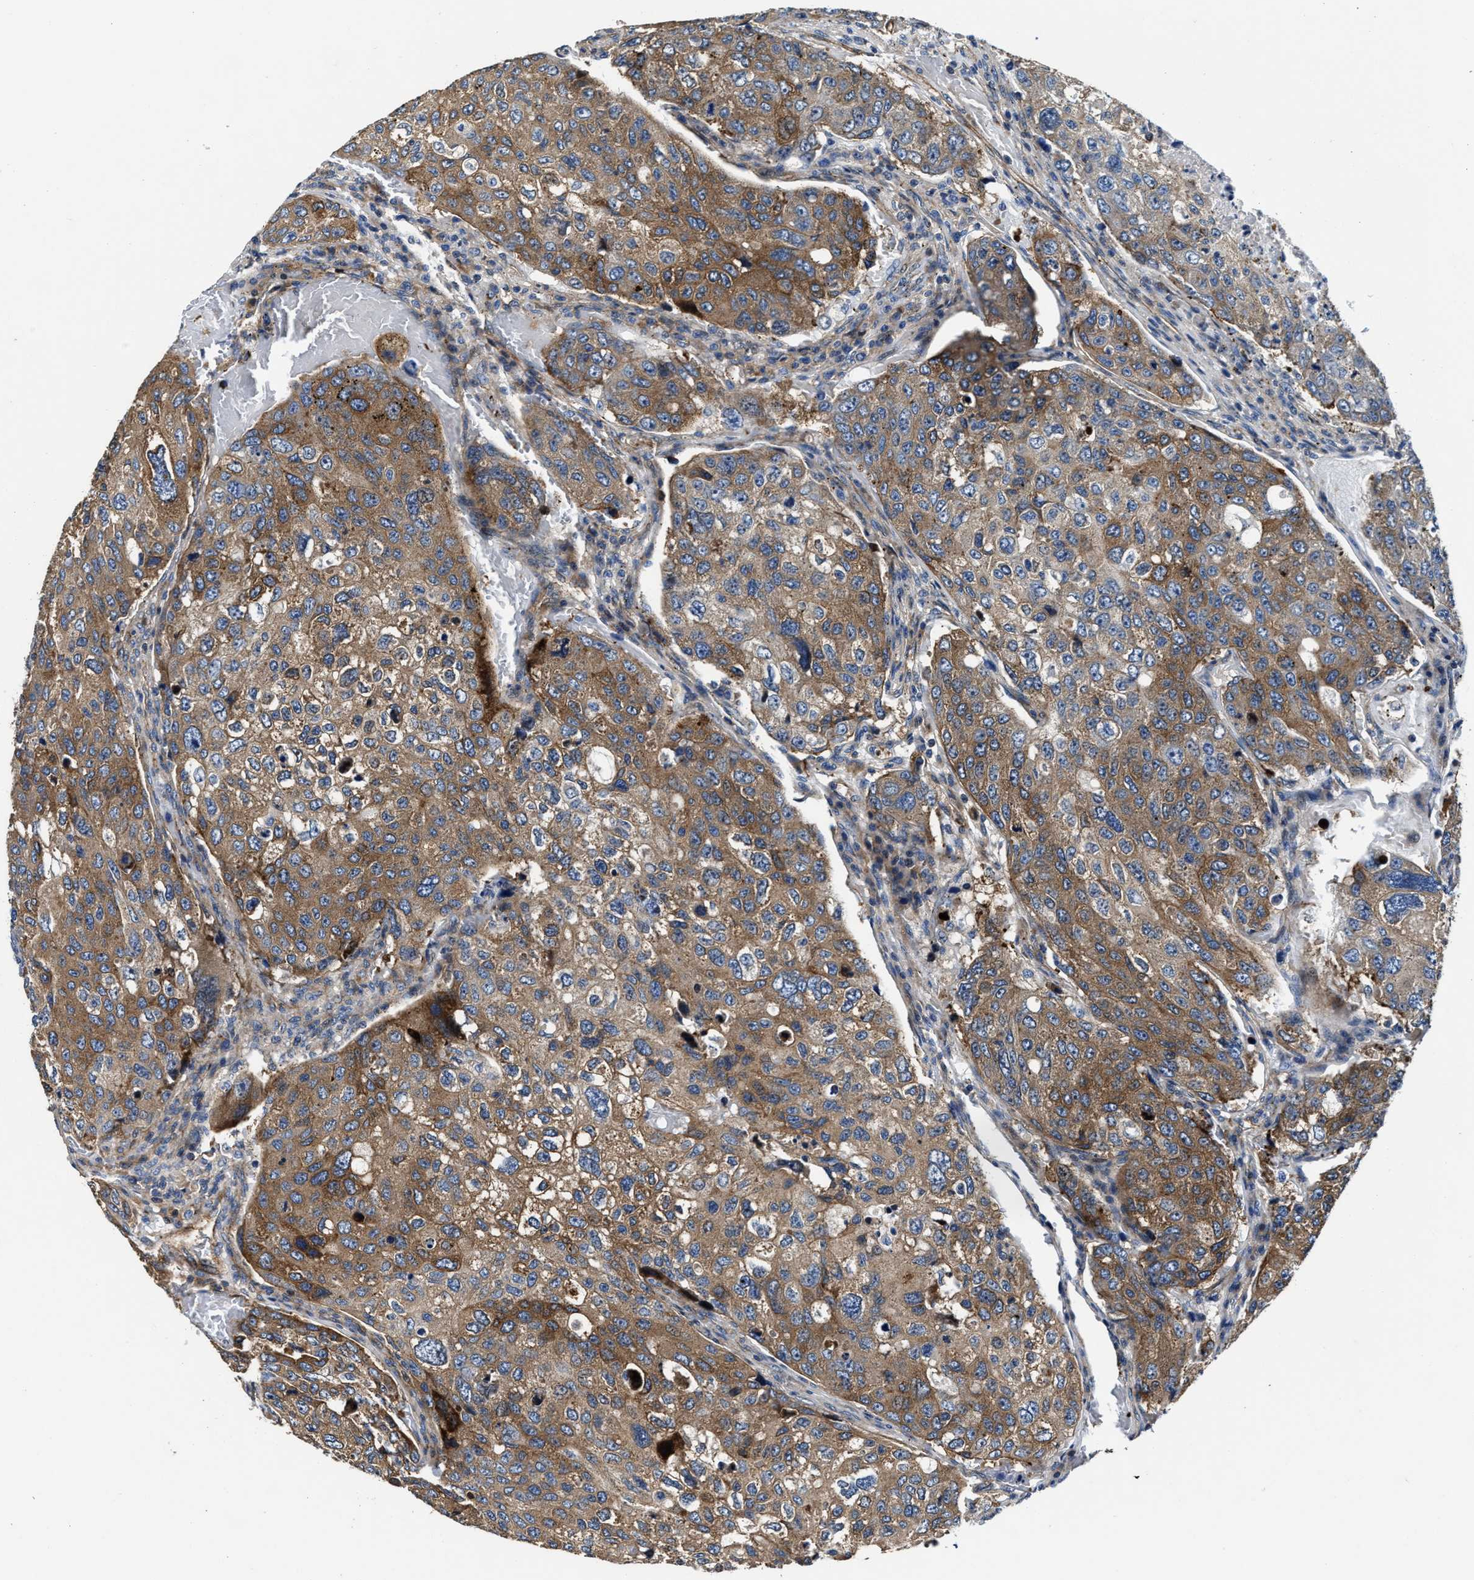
{"staining": {"intensity": "moderate", "quantity": ">75%", "location": "cytoplasmic/membranous"}, "tissue": "urothelial cancer", "cell_type": "Tumor cells", "image_type": "cancer", "snomed": [{"axis": "morphology", "description": "Urothelial carcinoma, High grade"}, {"axis": "topography", "description": "Lymph node"}, {"axis": "topography", "description": "Urinary bladder"}], "caption": "Immunohistochemistry staining of urothelial cancer, which demonstrates medium levels of moderate cytoplasmic/membranous expression in about >75% of tumor cells indicating moderate cytoplasmic/membranous protein staining. The staining was performed using DAB (brown) for protein detection and nuclei were counterstained in hematoxylin (blue).", "gene": "PTAR1", "patient": {"sex": "male", "age": 51}}